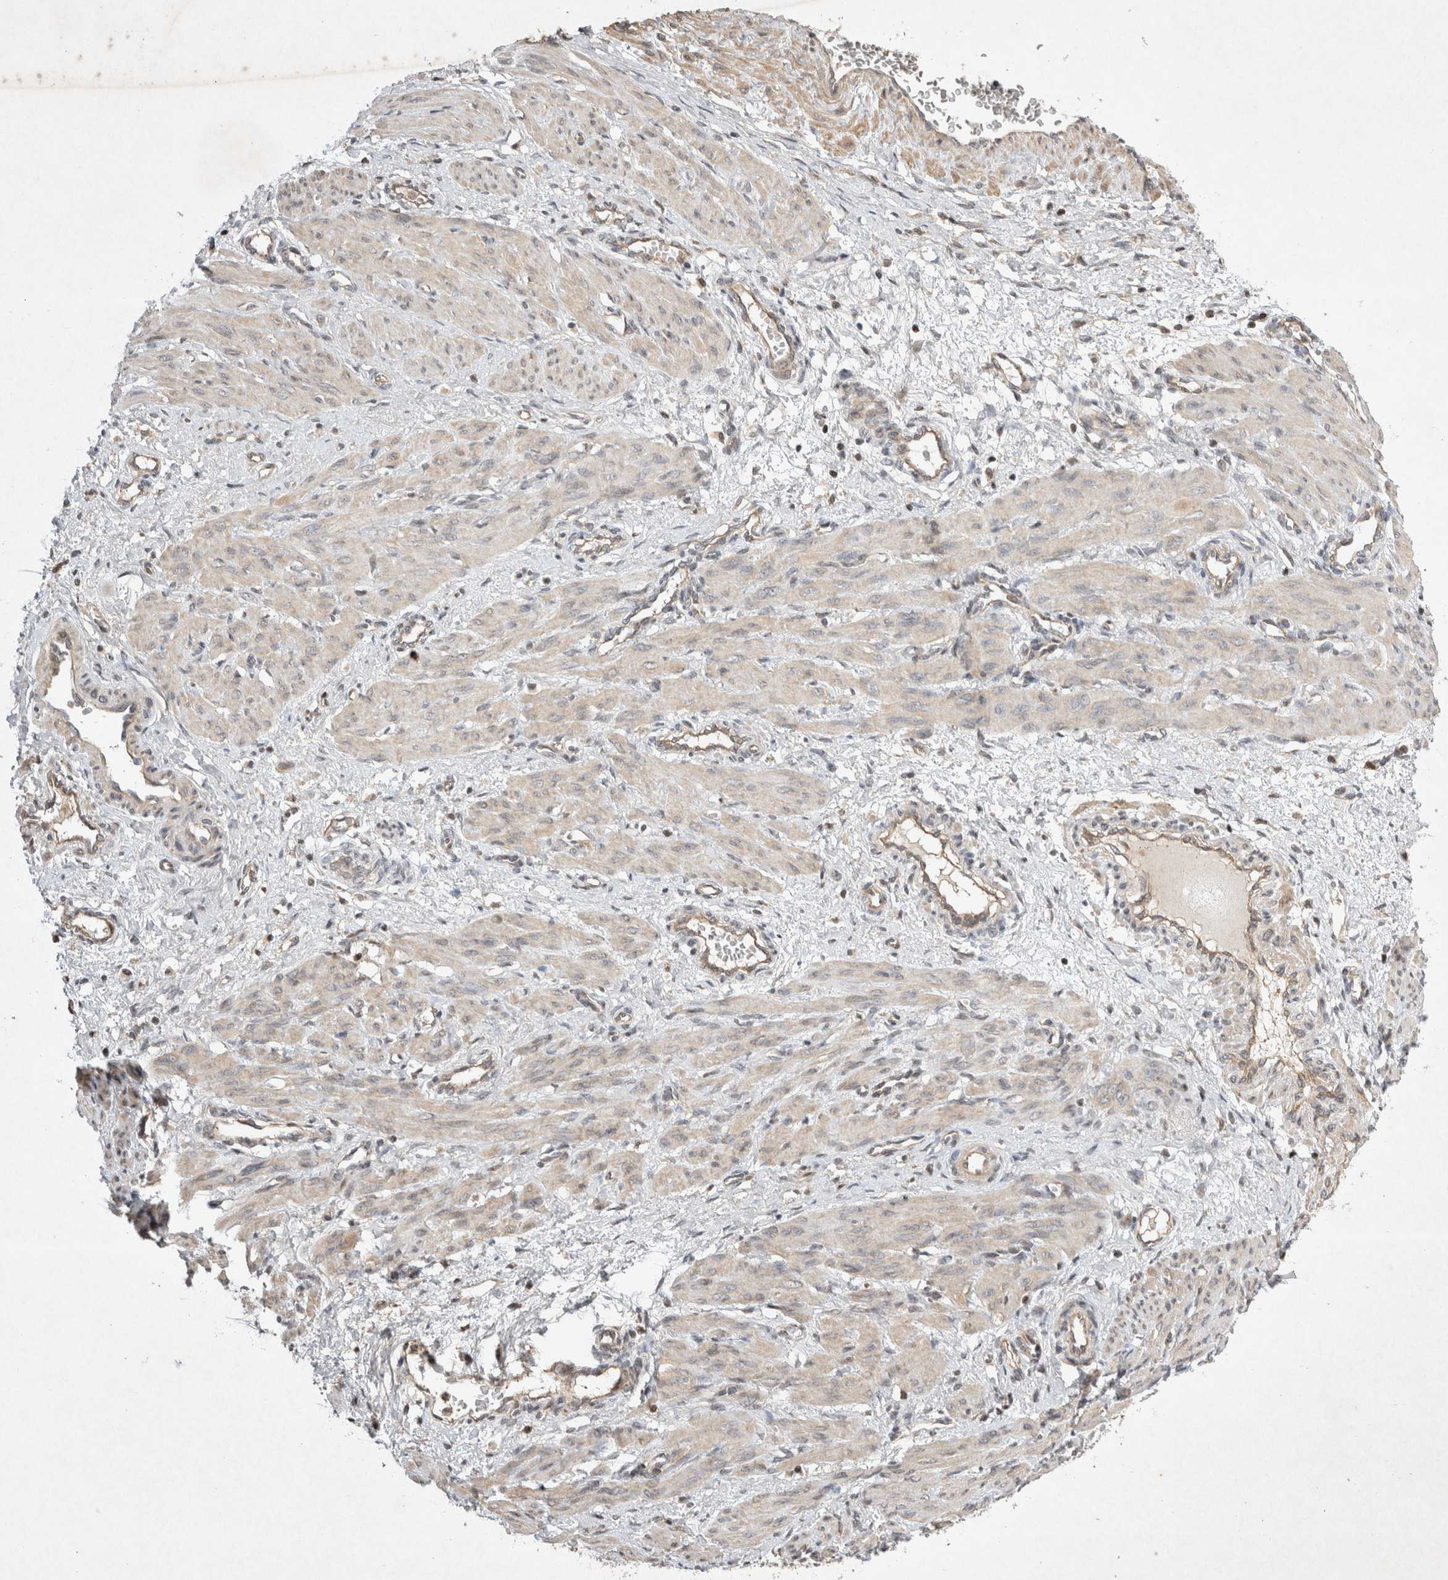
{"staining": {"intensity": "weak", "quantity": "25%-75%", "location": "cytoplasmic/membranous"}, "tissue": "smooth muscle", "cell_type": "Smooth muscle cells", "image_type": "normal", "snomed": [{"axis": "morphology", "description": "Normal tissue, NOS"}, {"axis": "topography", "description": "Endometrium"}], "caption": "Weak cytoplasmic/membranous staining for a protein is identified in approximately 25%-75% of smooth muscle cells of unremarkable smooth muscle using immunohistochemistry (IHC).", "gene": "EIF2AK1", "patient": {"sex": "female", "age": 33}}